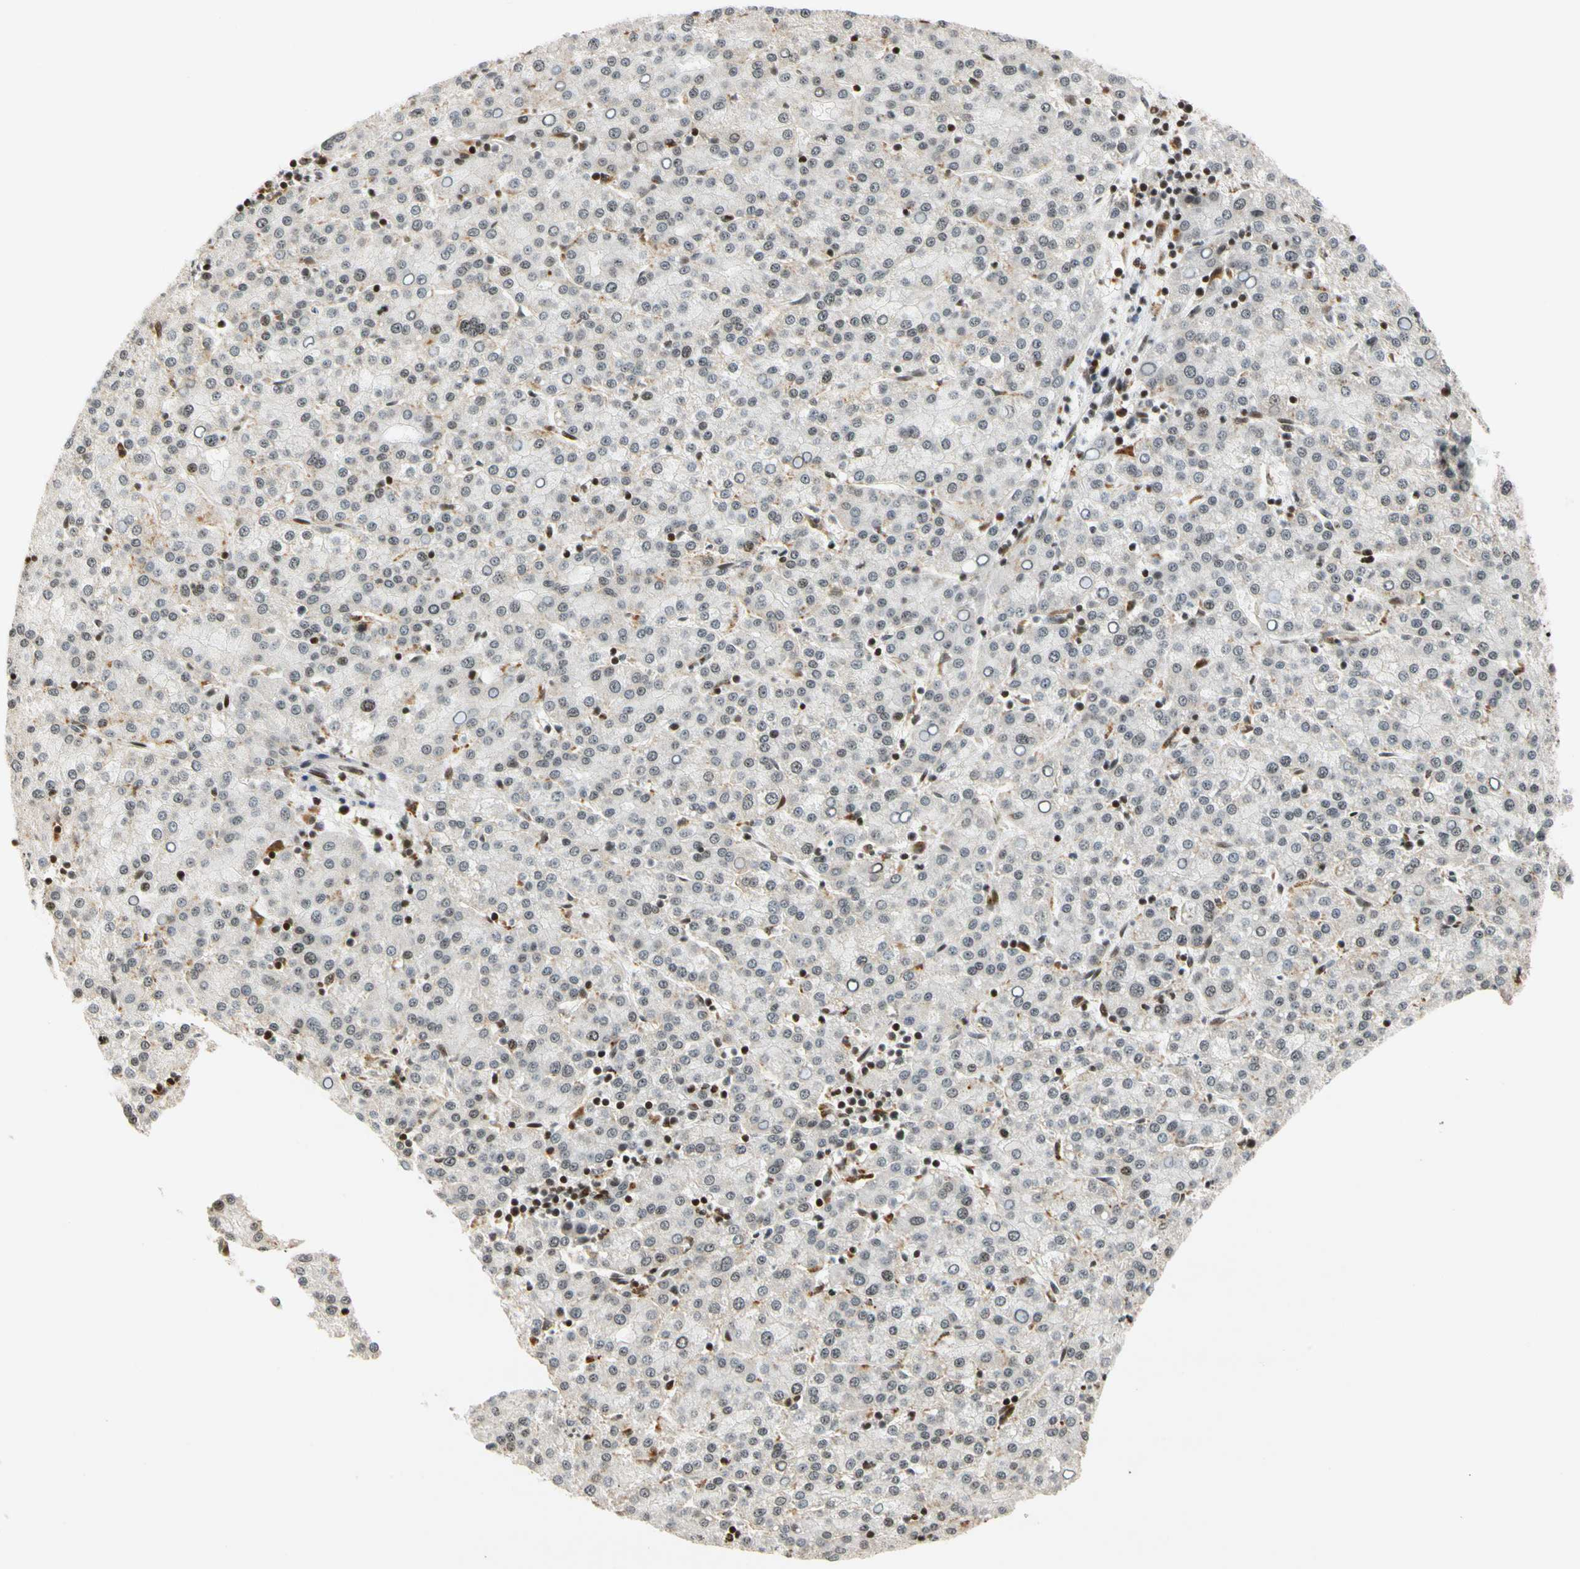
{"staining": {"intensity": "negative", "quantity": "none", "location": "none"}, "tissue": "liver cancer", "cell_type": "Tumor cells", "image_type": "cancer", "snomed": [{"axis": "morphology", "description": "Carcinoma, Hepatocellular, NOS"}, {"axis": "topography", "description": "Liver"}], "caption": "Immunohistochemical staining of human liver hepatocellular carcinoma exhibits no significant expression in tumor cells. (Stains: DAB (3,3'-diaminobenzidine) immunohistochemistry with hematoxylin counter stain, Microscopy: brightfield microscopy at high magnification).", "gene": "CDK7", "patient": {"sex": "female", "age": 58}}